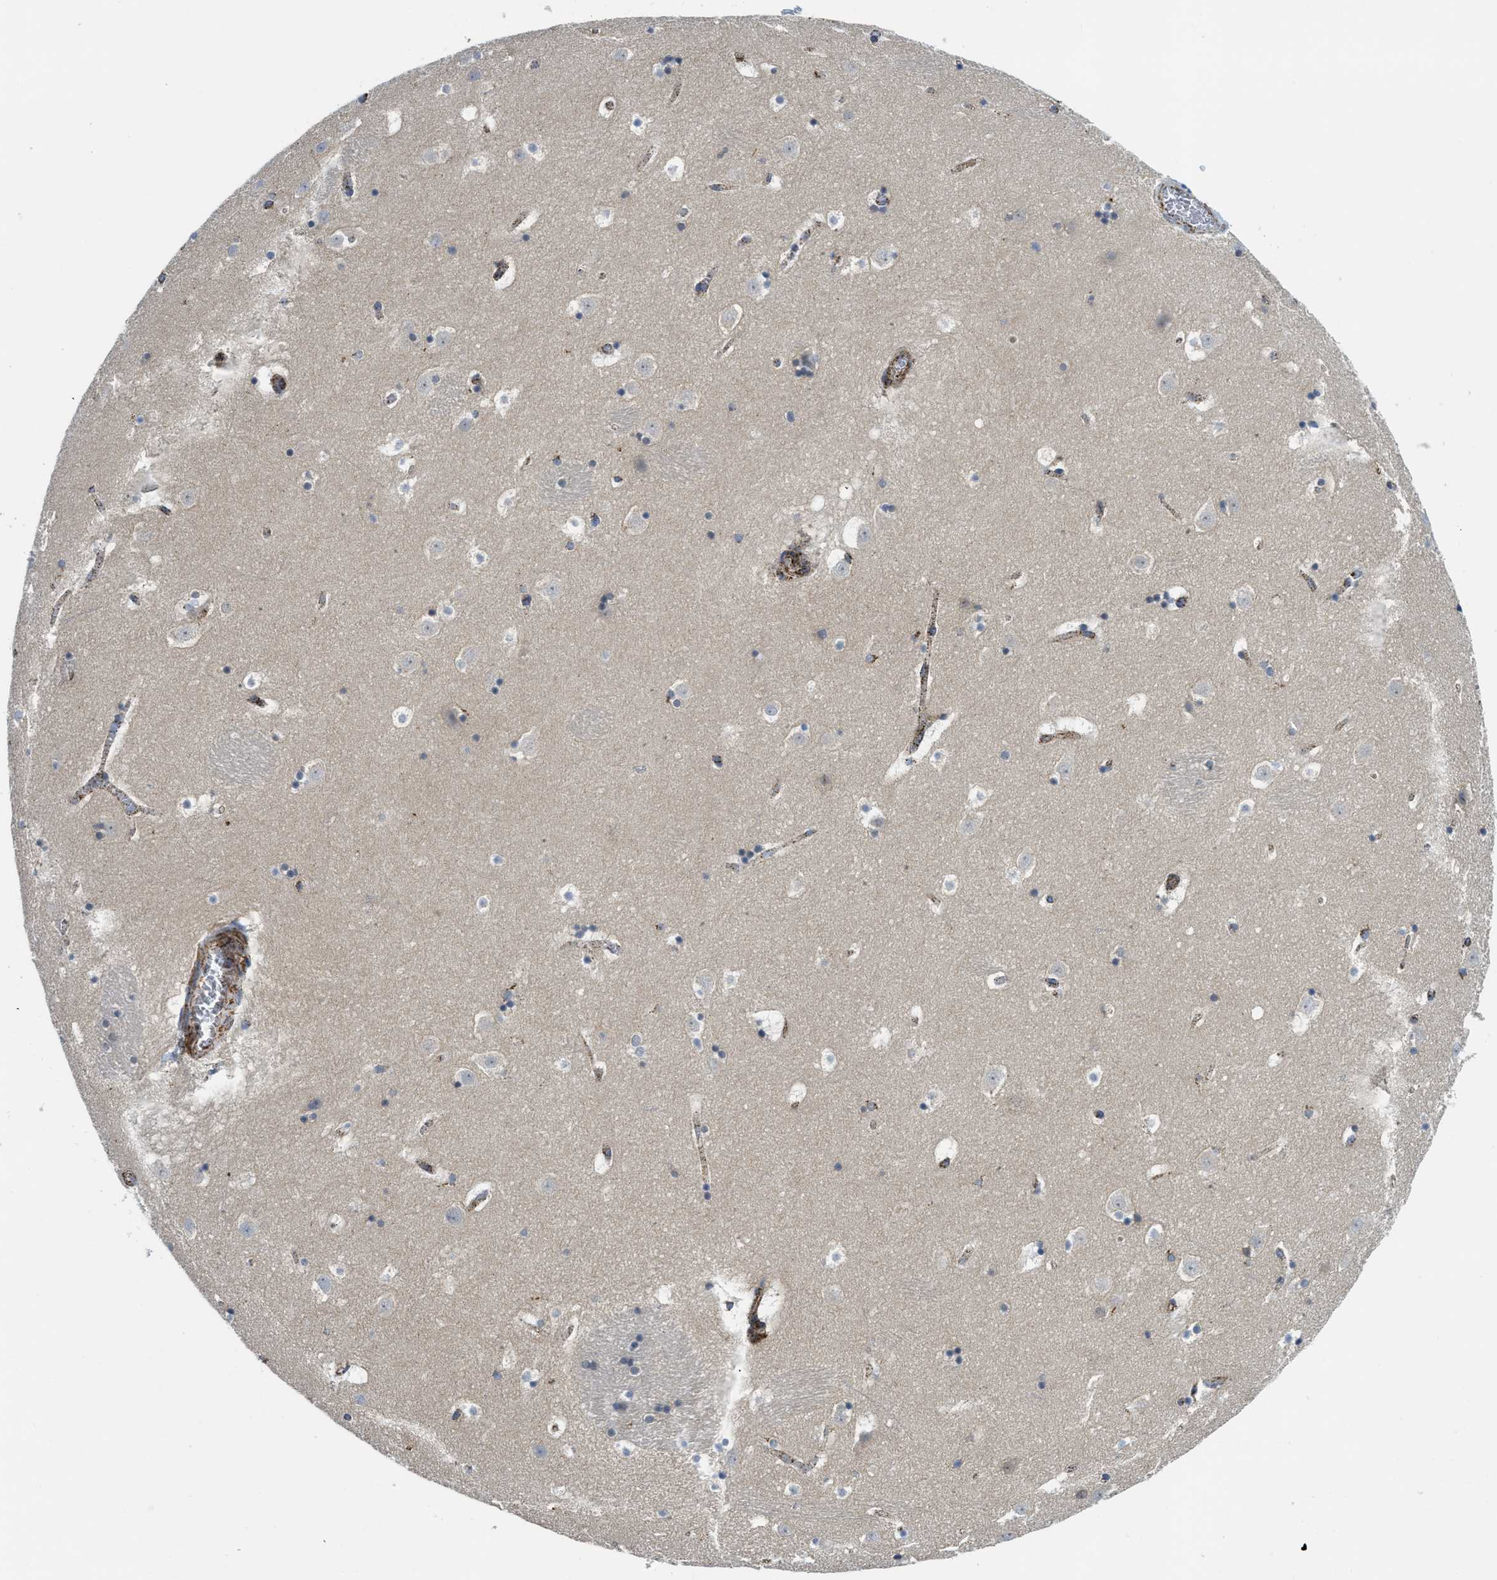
{"staining": {"intensity": "negative", "quantity": "none", "location": "none"}, "tissue": "caudate", "cell_type": "Glial cells", "image_type": "normal", "snomed": [{"axis": "morphology", "description": "Normal tissue, NOS"}, {"axis": "topography", "description": "Lateral ventricle wall"}], "caption": "This is an immunohistochemistry (IHC) histopathology image of benign caudate. There is no positivity in glial cells.", "gene": "SQOR", "patient": {"sex": "male", "age": 45}}